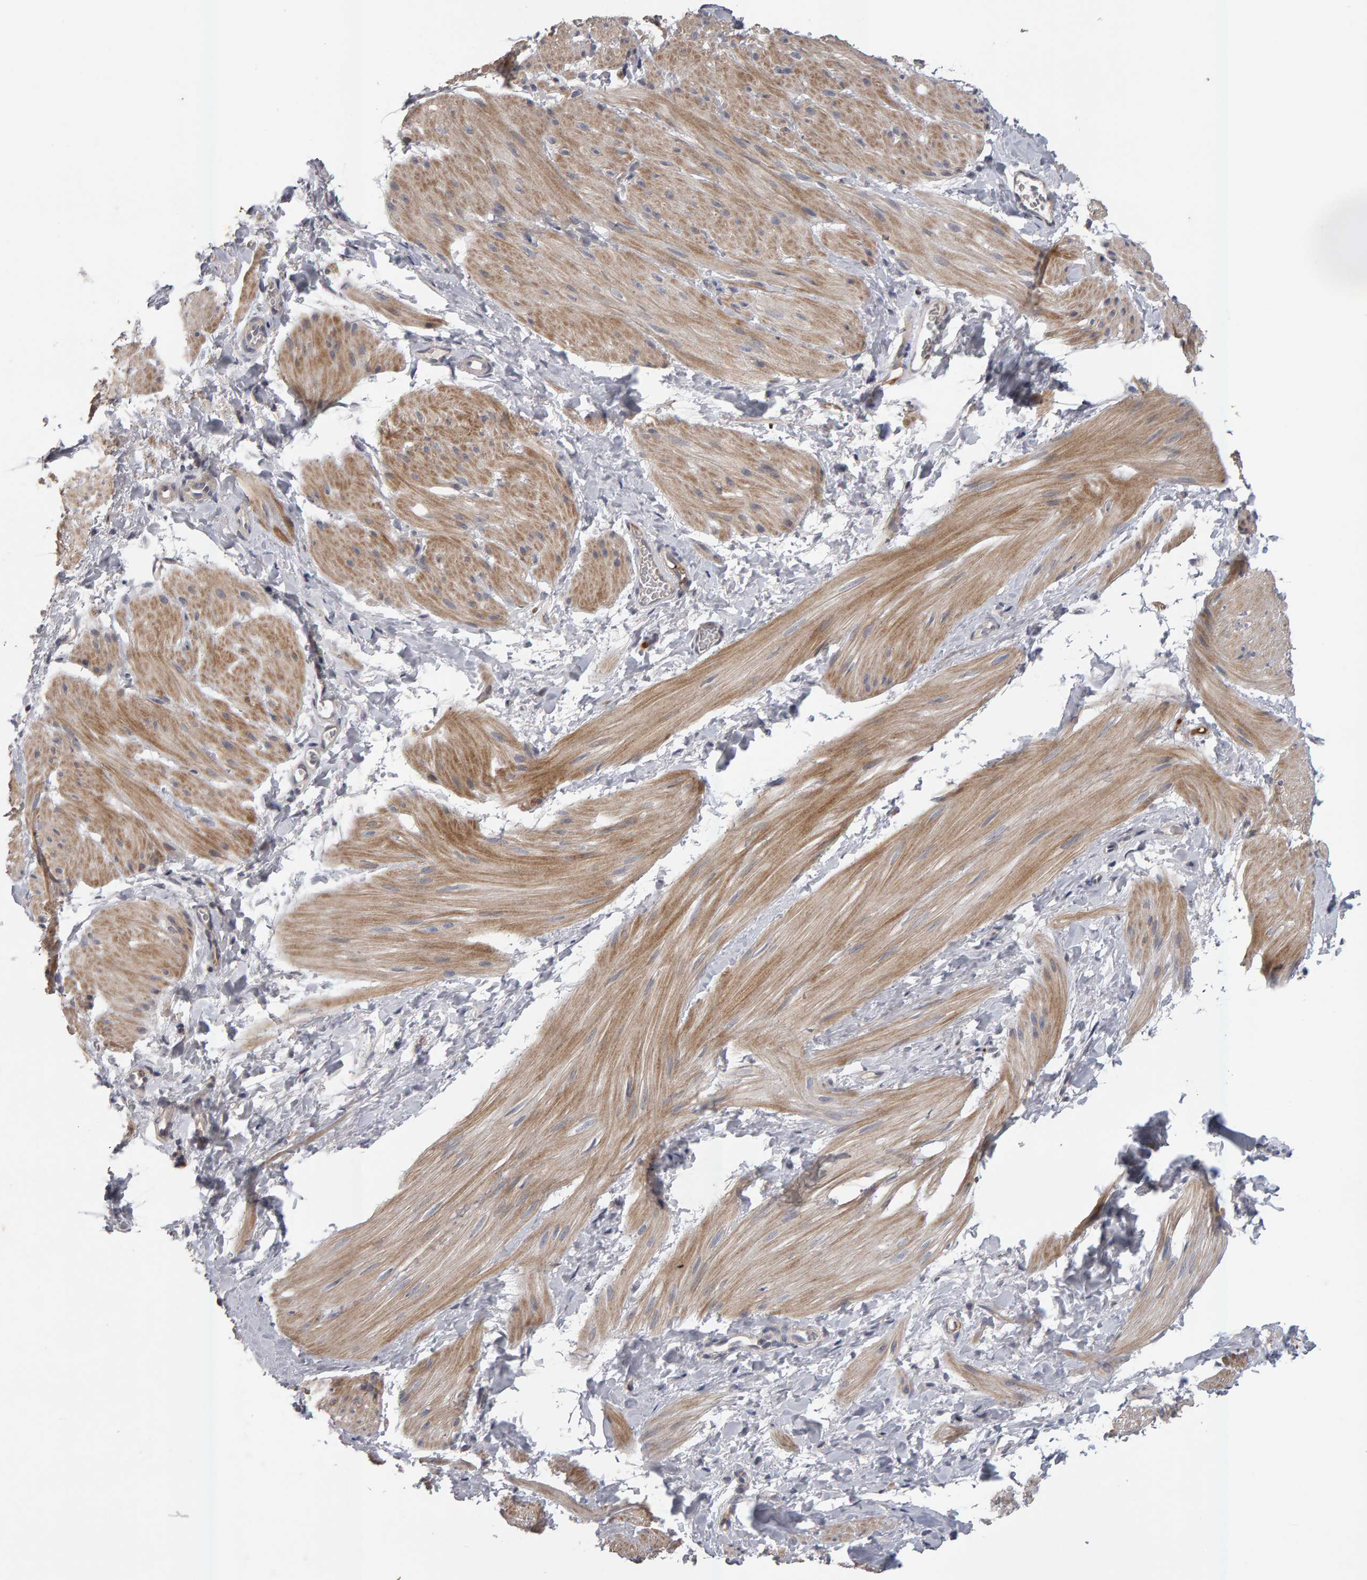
{"staining": {"intensity": "moderate", "quantity": ">75%", "location": "cytoplasmic/membranous"}, "tissue": "smooth muscle", "cell_type": "Smooth muscle cells", "image_type": "normal", "snomed": [{"axis": "morphology", "description": "Normal tissue, NOS"}, {"axis": "topography", "description": "Smooth muscle"}], "caption": "Immunohistochemical staining of normal human smooth muscle demonstrates >75% levels of moderate cytoplasmic/membranous protein staining in approximately >75% of smooth muscle cells. Using DAB (brown) and hematoxylin (blue) stains, captured at high magnification using brightfield microscopy.", "gene": "IPO8", "patient": {"sex": "male", "age": 16}}